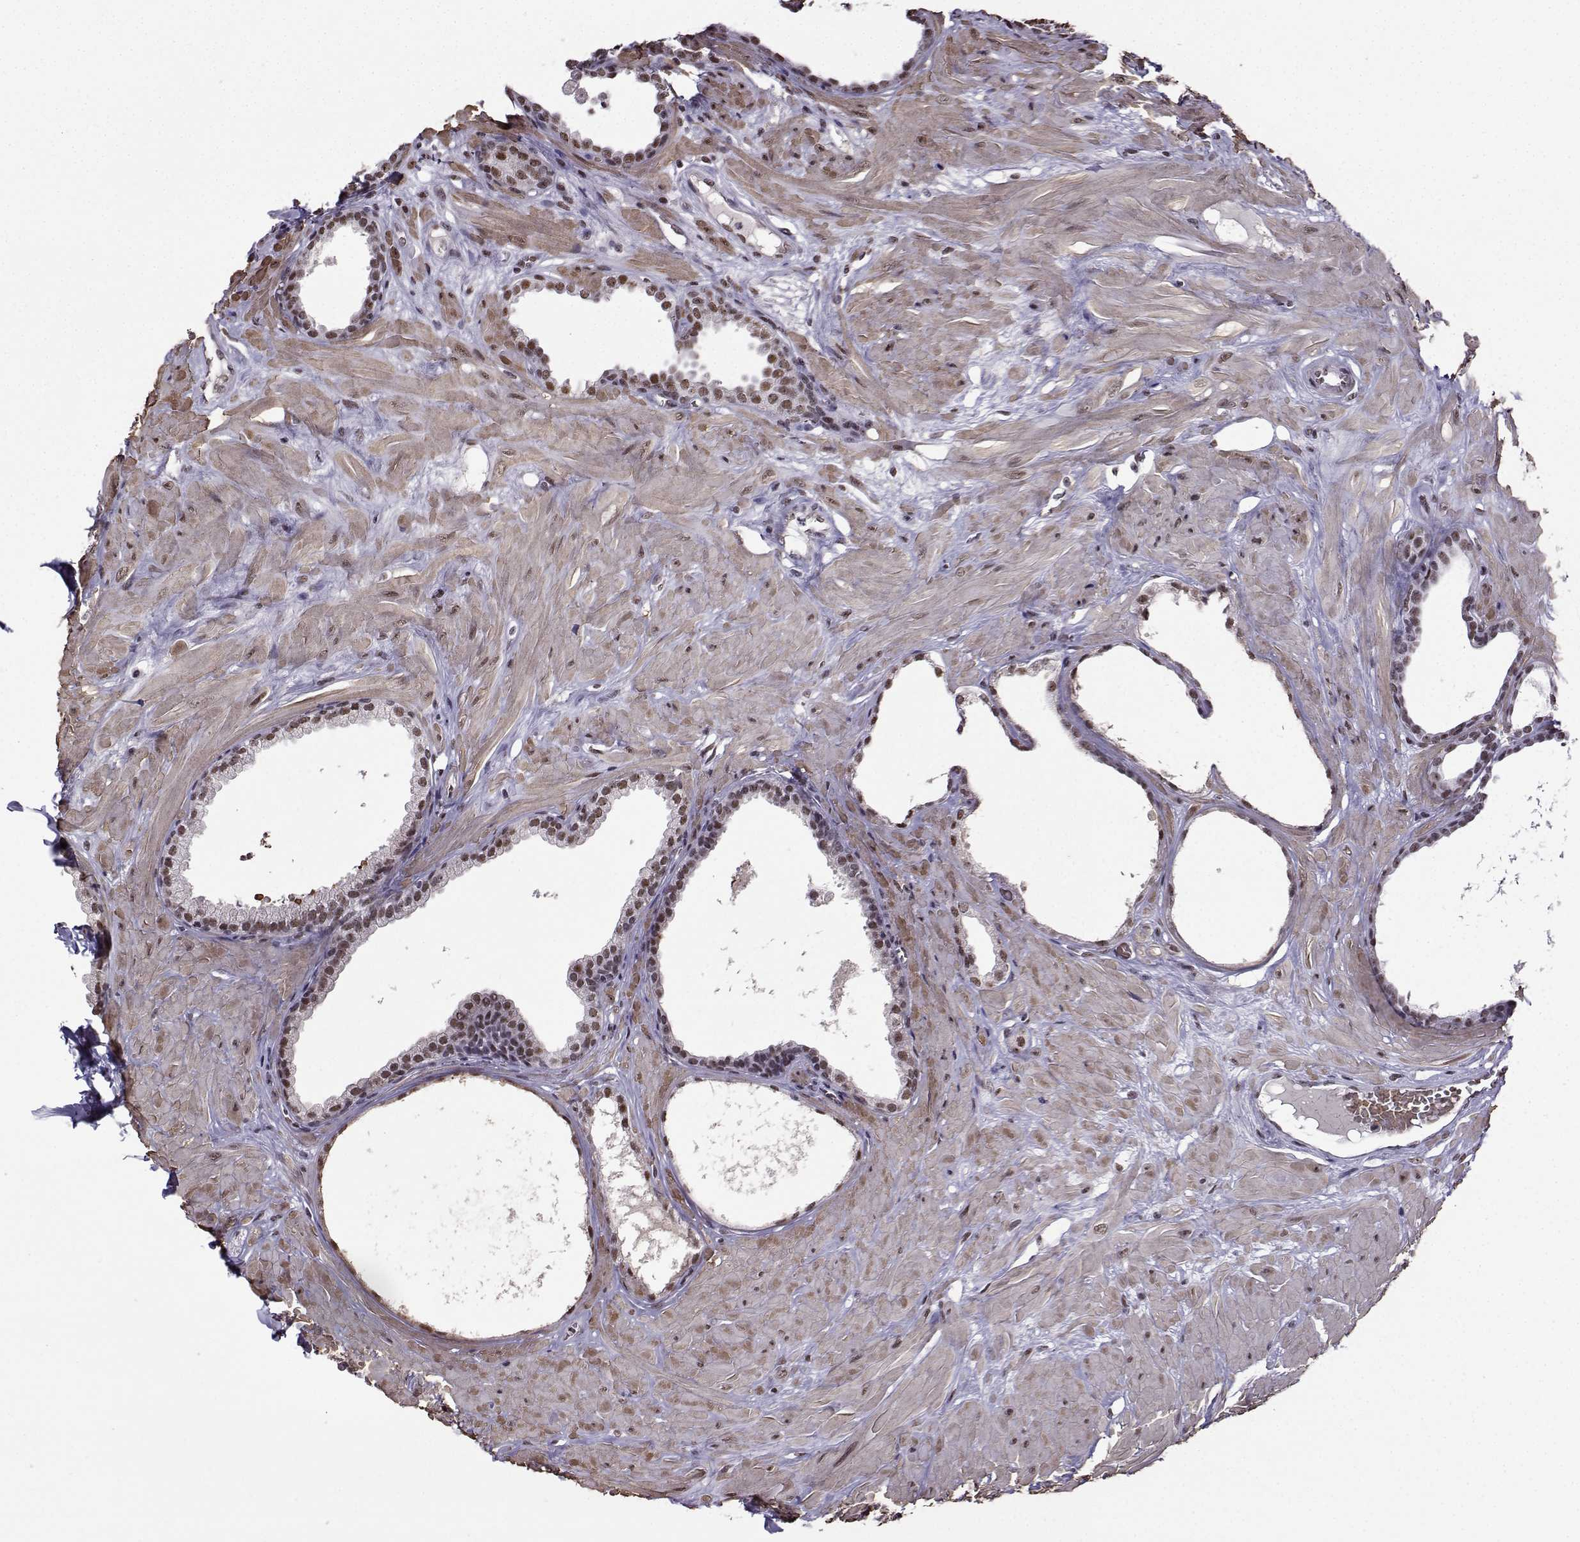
{"staining": {"intensity": "moderate", "quantity": ">75%", "location": "nuclear"}, "tissue": "prostate", "cell_type": "Glandular cells", "image_type": "normal", "snomed": [{"axis": "morphology", "description": "Normal tissue, NOS"}, {"axis": "topography", "description": "Prostate"}], "caption": "Immunohistochemistry of normal human prostate exhibits medium levels of moderate nuclear positivity in about >75% of glandular cells.", "gene": "CCNK", "patient": {"sex": "male", "age": 48}}